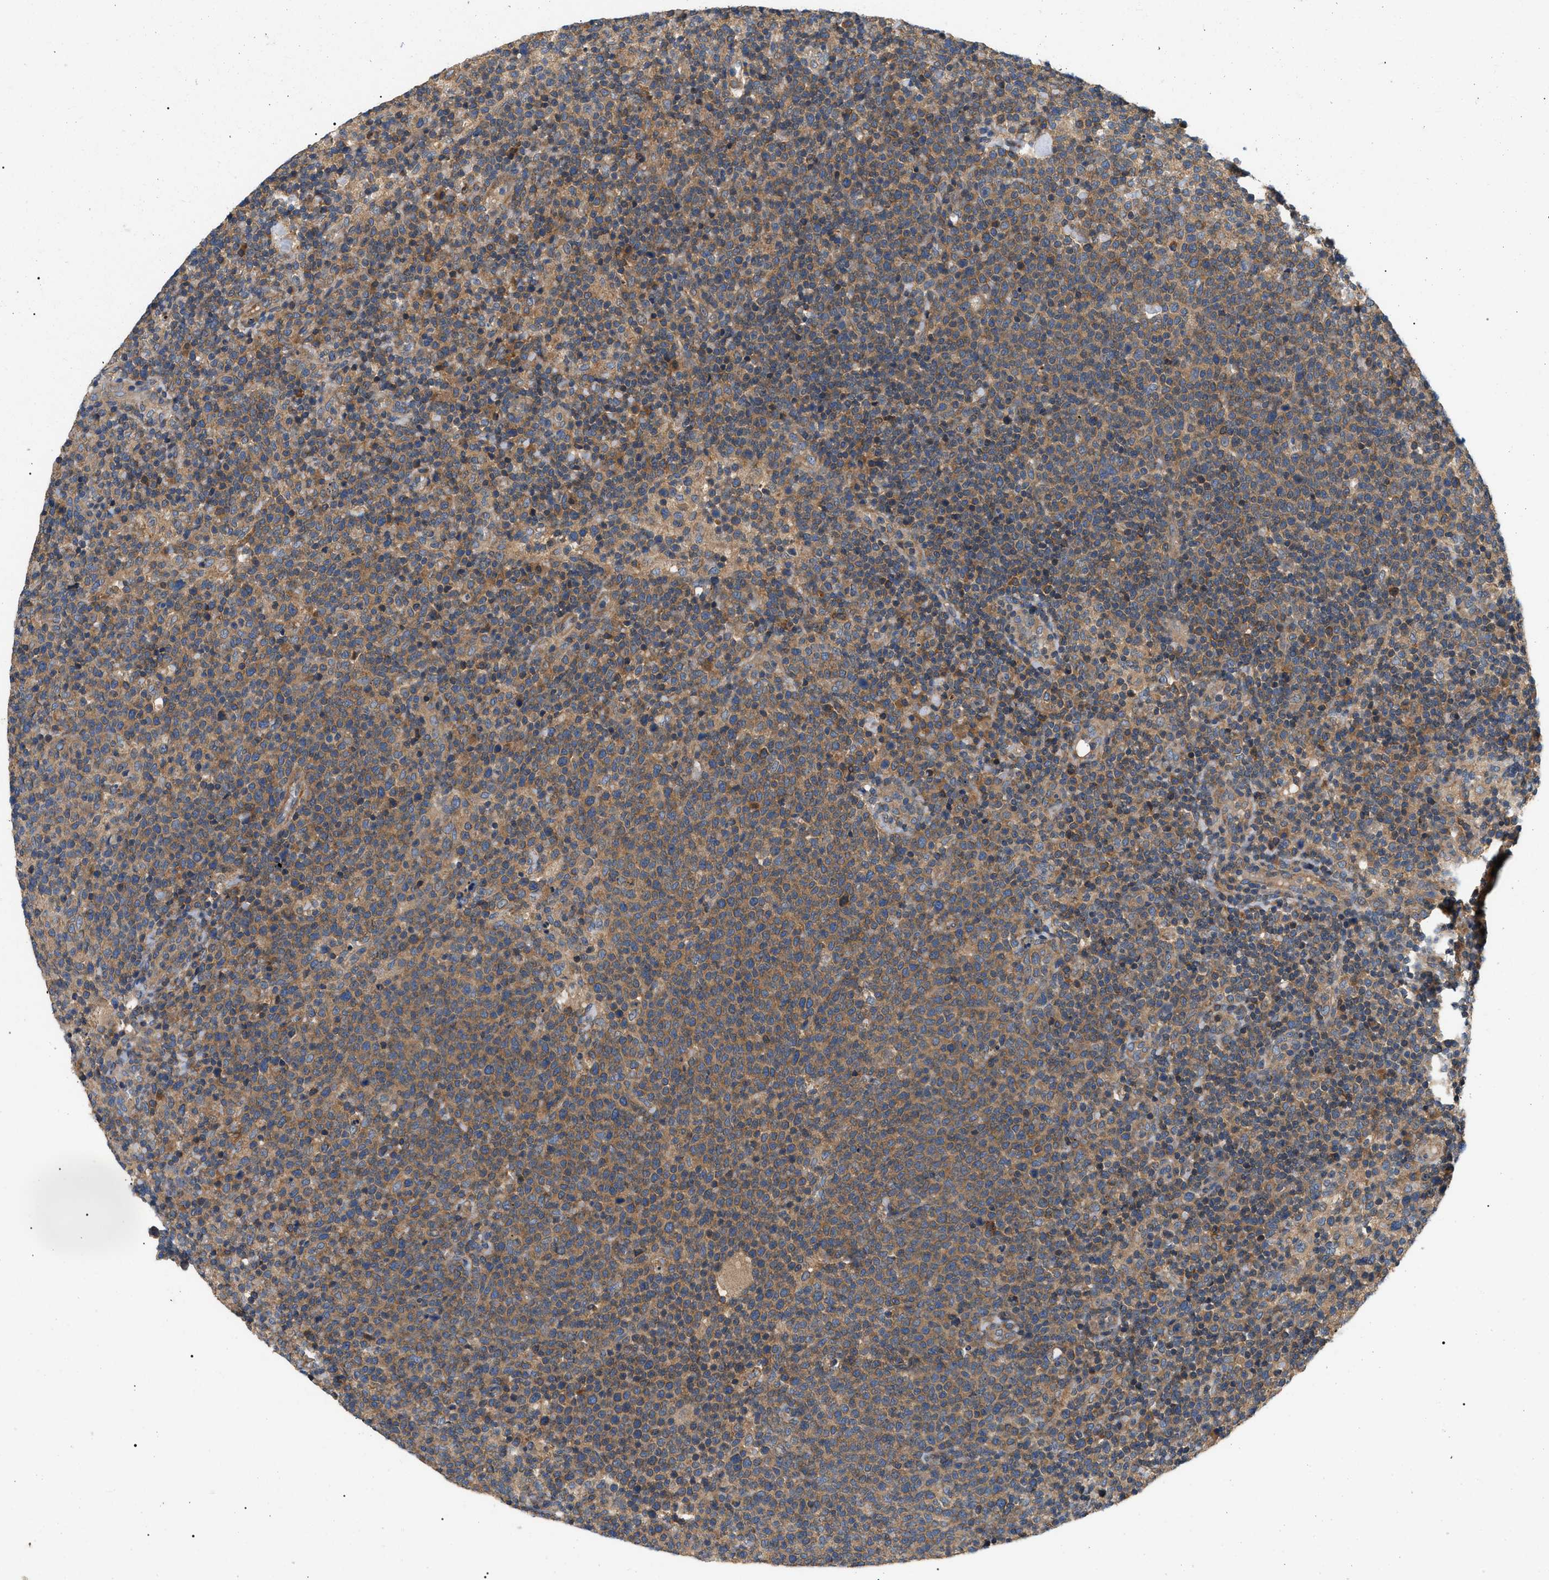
{"staining": {"intensity": "moderate", "quantity": ">75%", "location": "cytoplasmic/membranous"}, "tissue": "lymphoma", "cell_type": "Tumor cells", "image_type": "cancer", "snomed": [{"axis": "morphology", "description": "Malignant lymphoma, non-Hodgkin's type, High grade"}, {"axis": "topography", "description": "Lymph node"}], "caption": "High-magnification brightfield microscopy of lymphoma stained with DAB (brown) and counterstained with hematoxylin (blue). tumor cells exhibit moderate cytoplasmic/membranous staining is appreciated in approximately>75% of cells.", "gene": "PPM1B", "patient": {"sex": "male", "age": 61}}